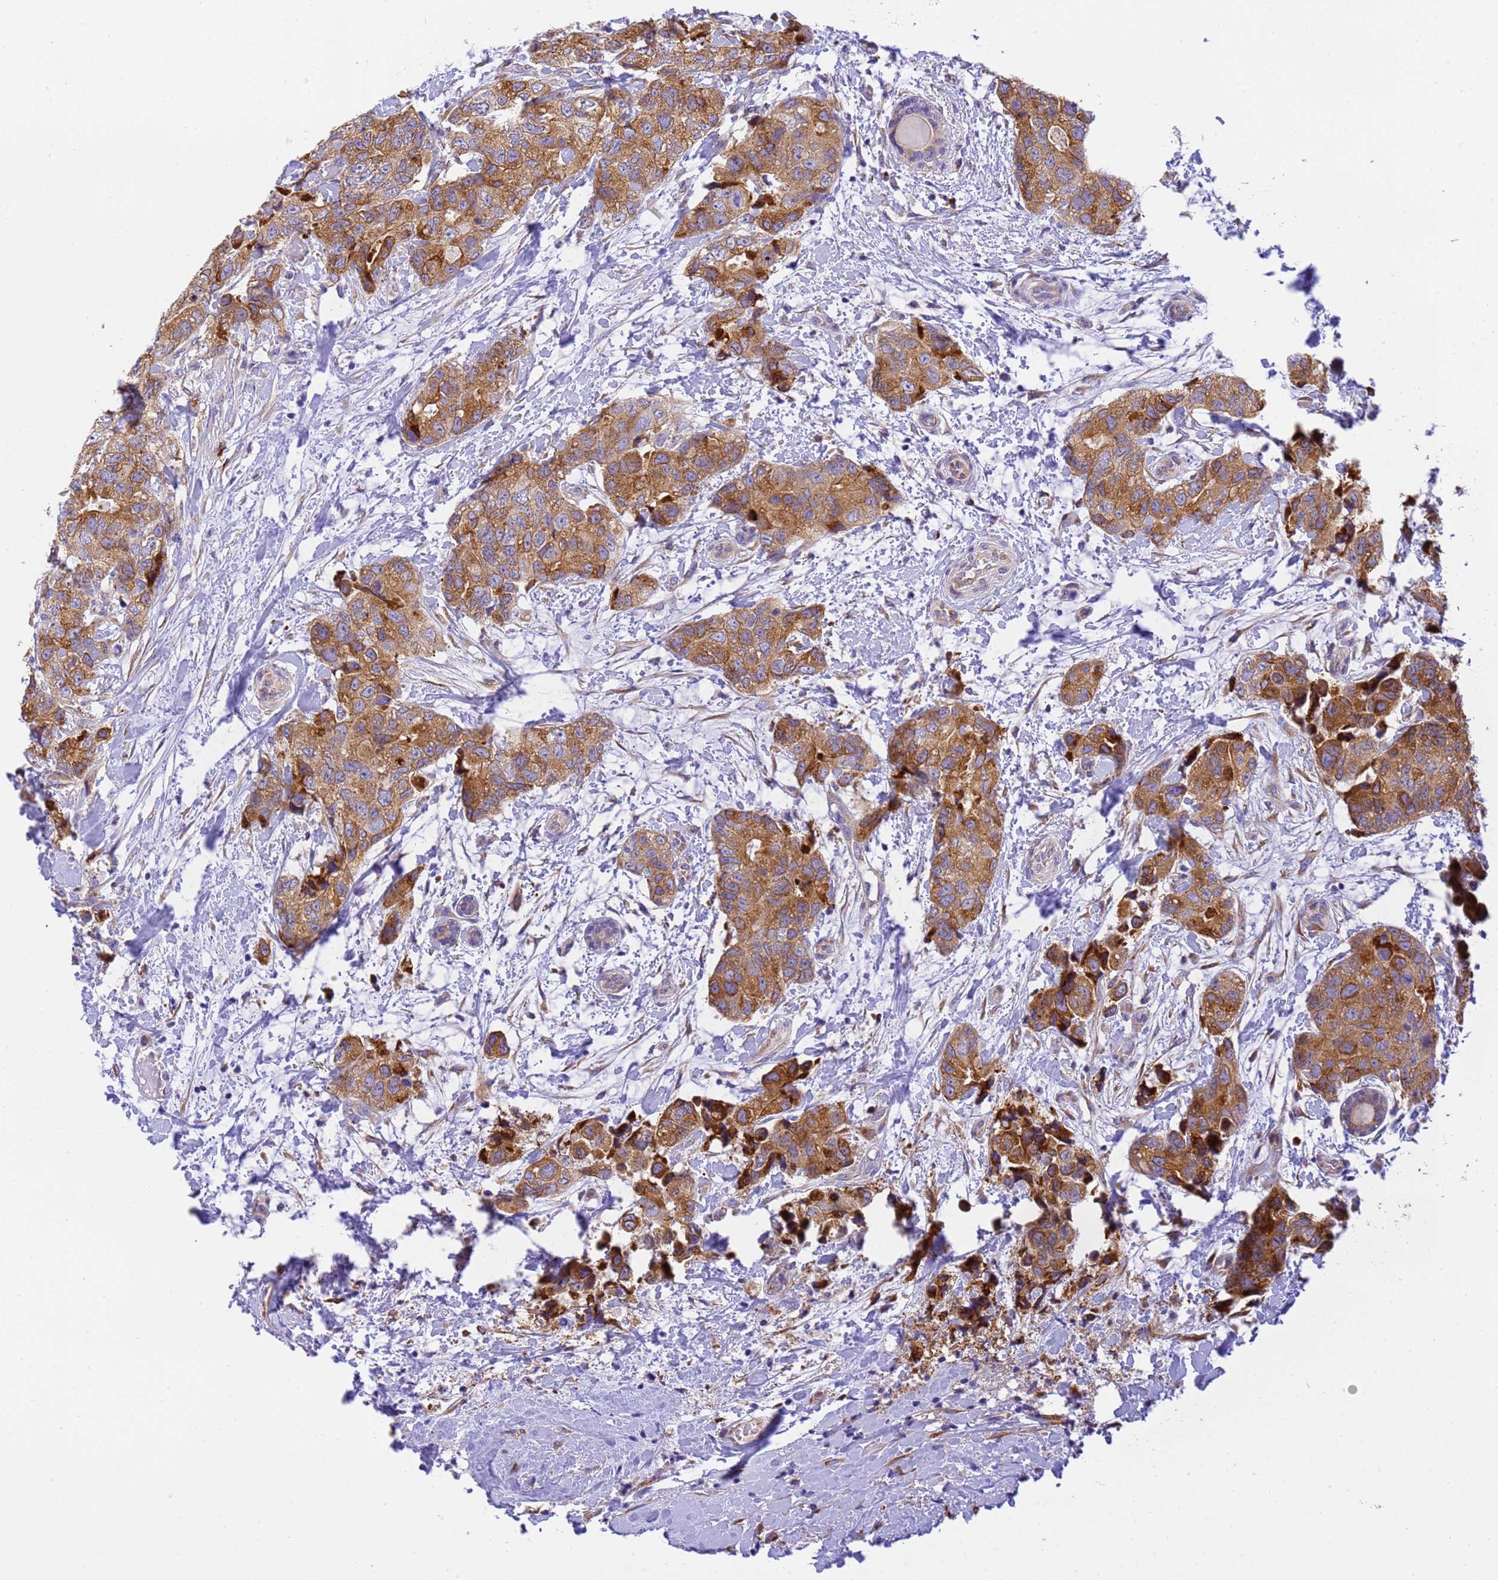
{"staining": {"intensity": "strong", "quantity": ">75%", "location": "cytoplasmic/membranous"}, "tissue": "breast cancer", "cell_type": "Tumor cells", "image_type": "cancer", "snomed": [{"axis": "morphology", "description": "Duct carcinoma"}, {"axis": "topography", "description": "Breast"}], "caption": "Protein positivity by IHC shows strong cytoplasmic/membranous positivity in approximately >75% of tumor cells in breast cancer.", "gene": "RHBDD3", "patient": {"sex": "female", "age": 62}}